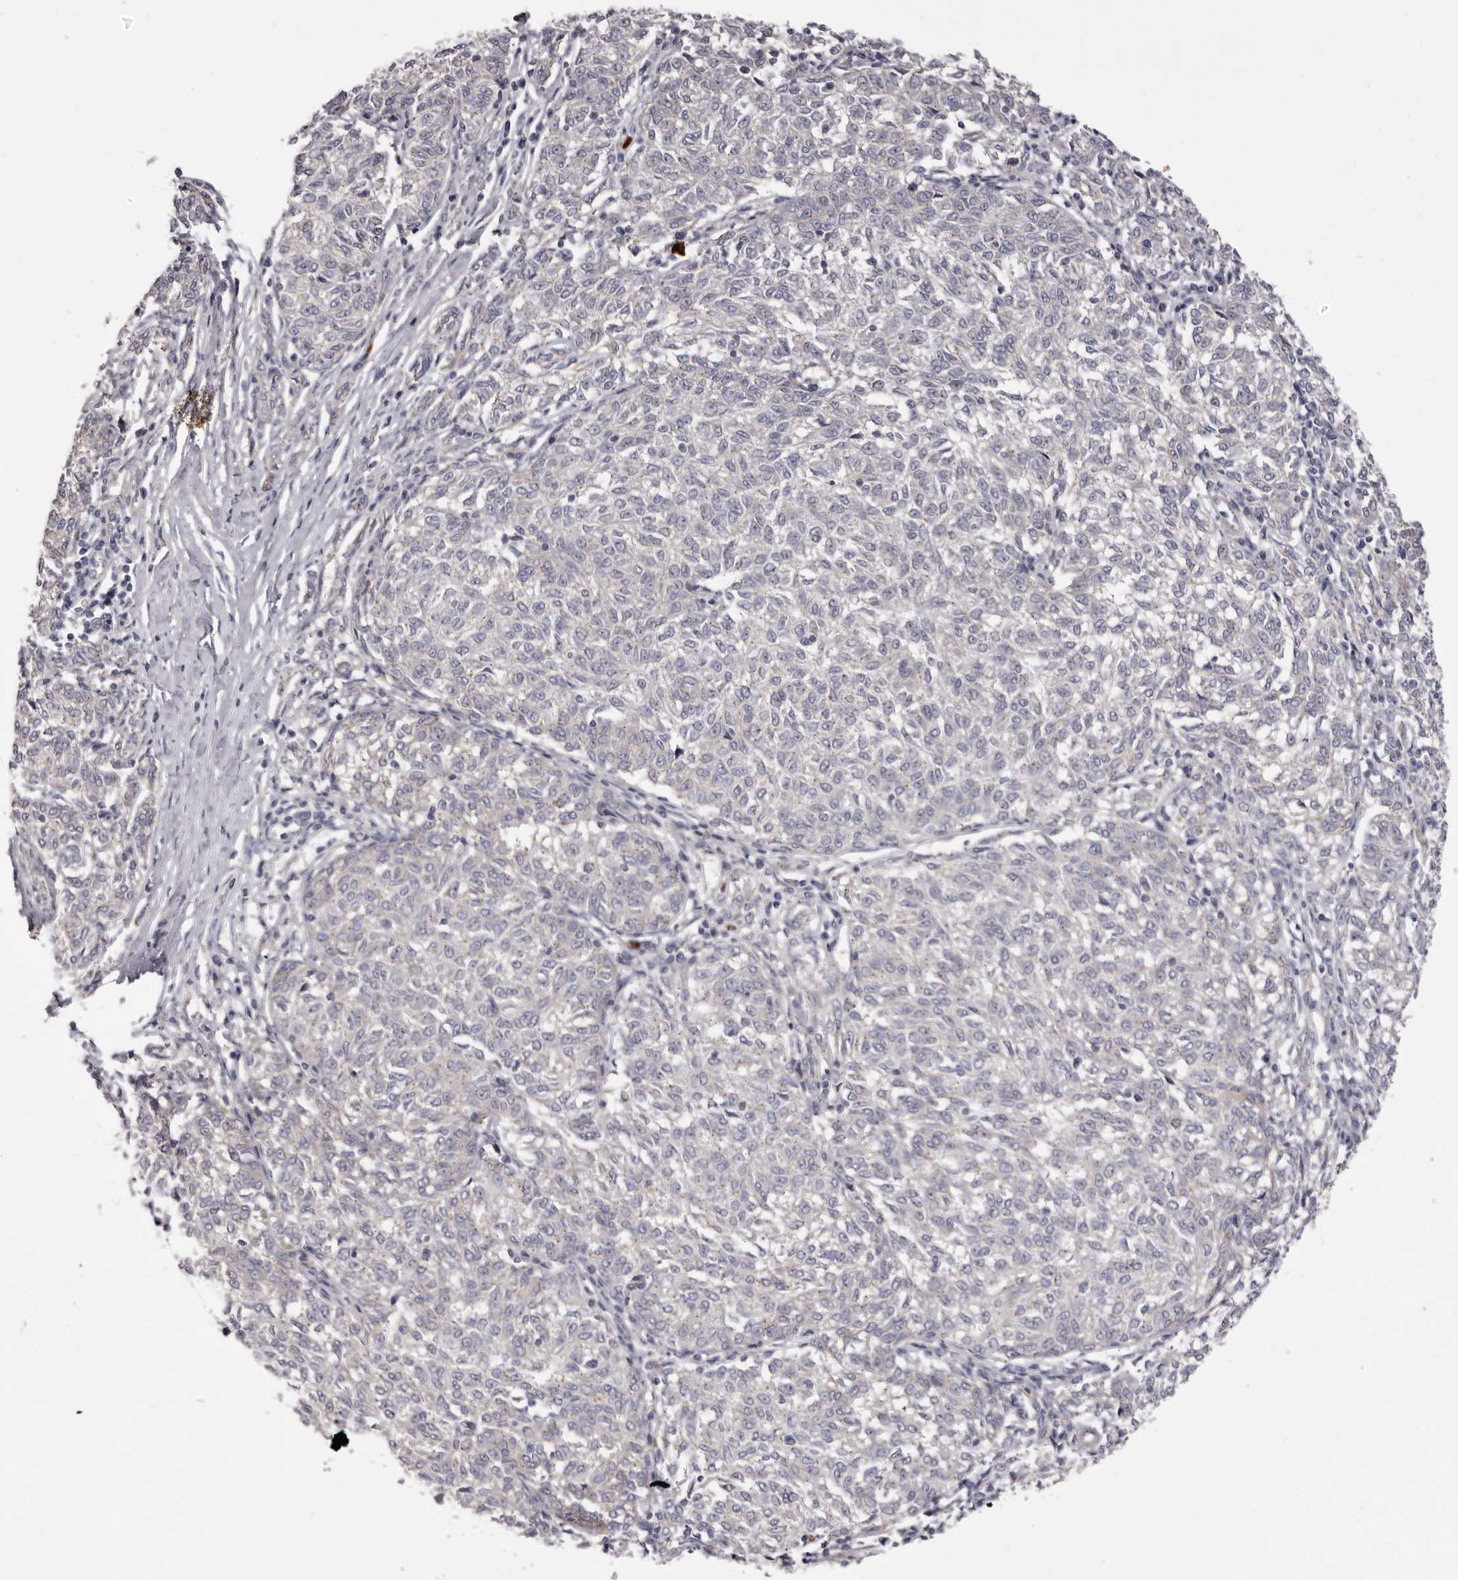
{"staining": {"intensity": "negative", "quantity": "none", "location": "none"}, "tissue": "melanoma", "cell_type": "Tumor cells", "image_type": "cancer", "snomed": [{"axis": "morphology", "description": "Malignant melanoma, NOS"}, {"axis": "topography", "description": "Skin"}], "caption": "The immunohistochemistry (IHC) histopathology image has no significant expression in tumor cells of melanoma tissue.", "gene": "PEG10", "patient": {"sex": "female", "age": 72}}